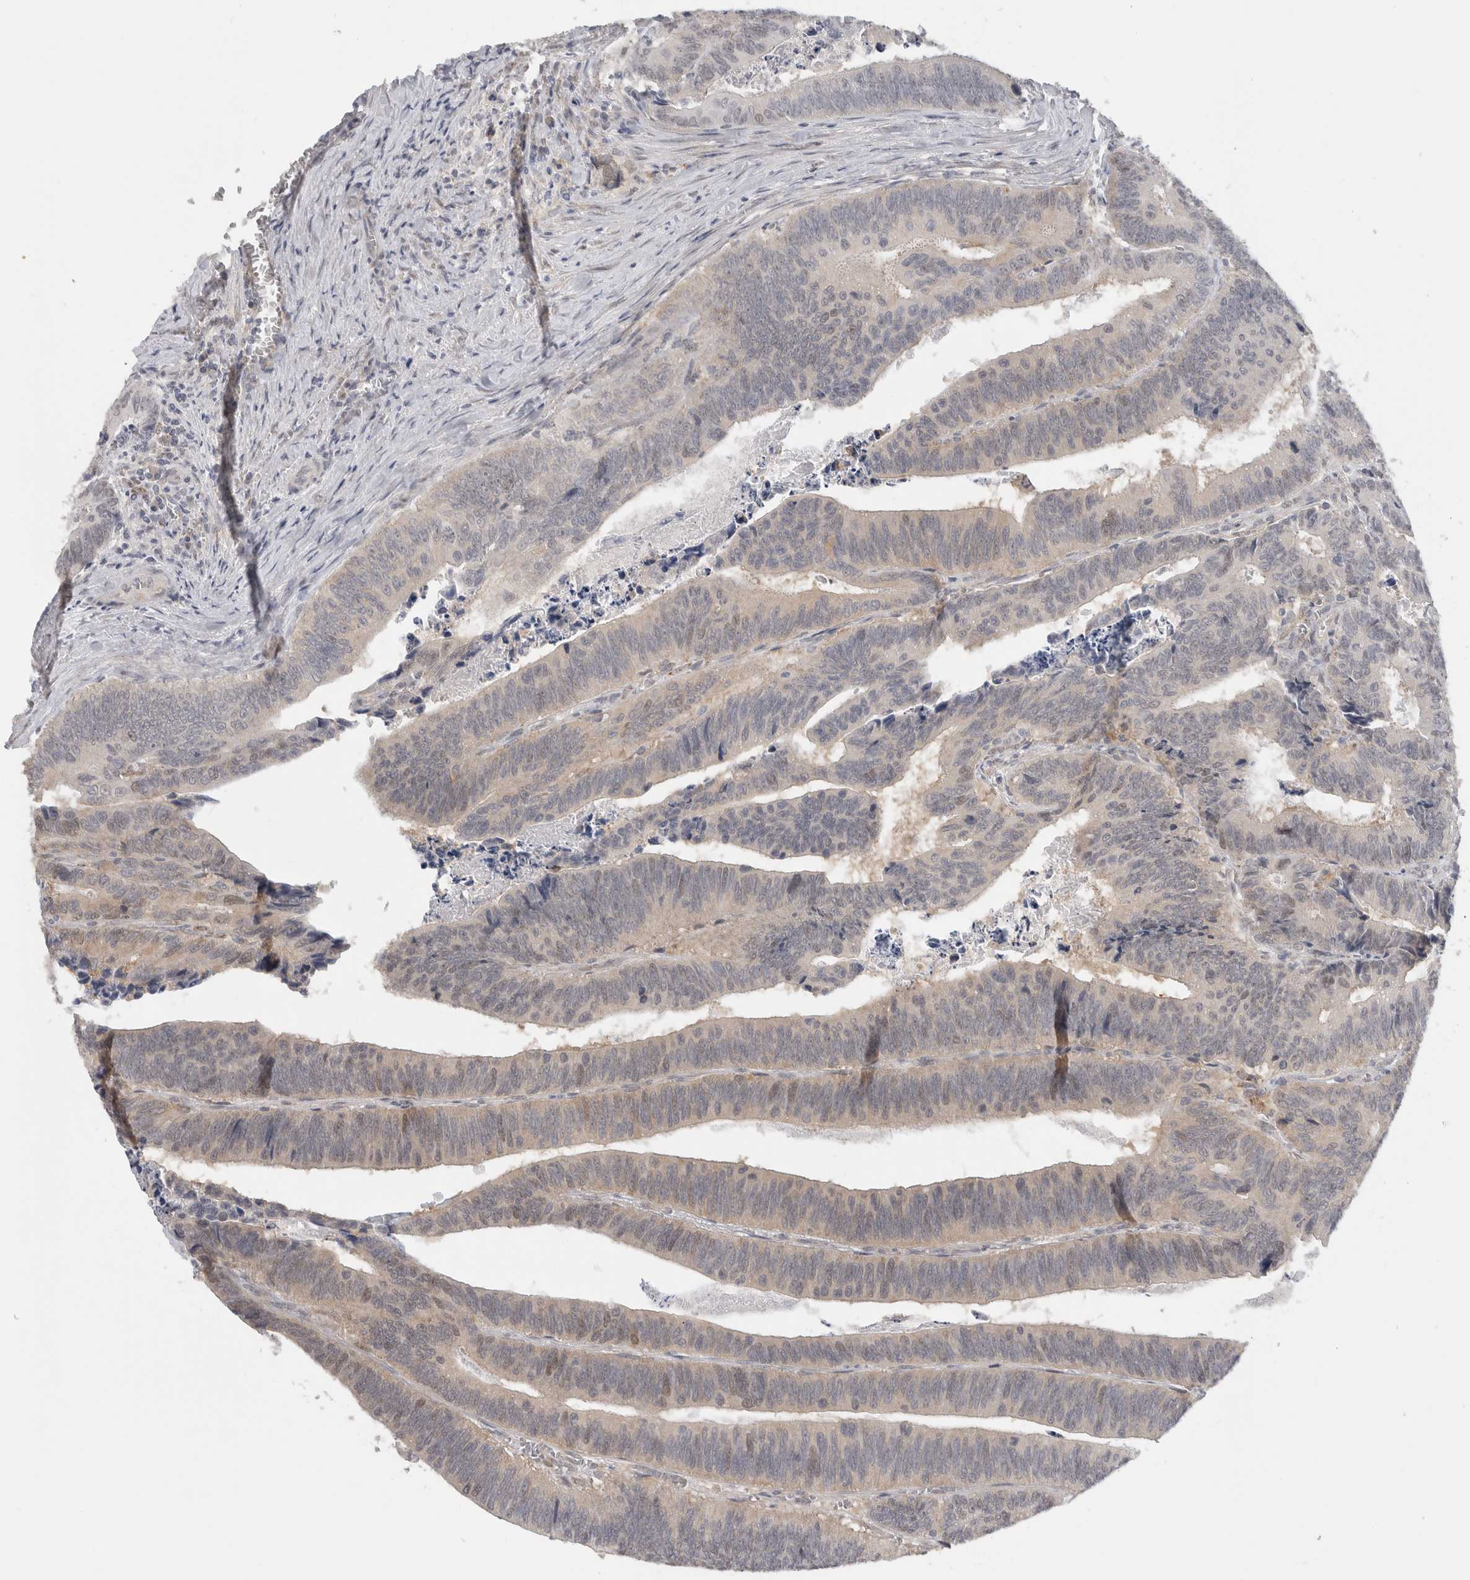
{"staining": {"intensity": "weak", "quantity": "<25%", "location": "nuclear"}, "tissue": "colorectal cancer", "cell_type": "Tumor cells", "image_type": "cancer", "snomed": [{"axis": "morphology", "description": "Inflammation, NOS"}, {"axis": "morphology", "description": "Adenocarcinoma, NOS"}, {"axis": "topography", "description": "Colon"}], "caption": "Immunohistochemistry (IHC) image of adenocarcinoma (colorectal) stained for a protein (brown), which displays no expression in tumor cells.", "gene": "DYRK2", "patient": {"sex": "male", "age": 72}}